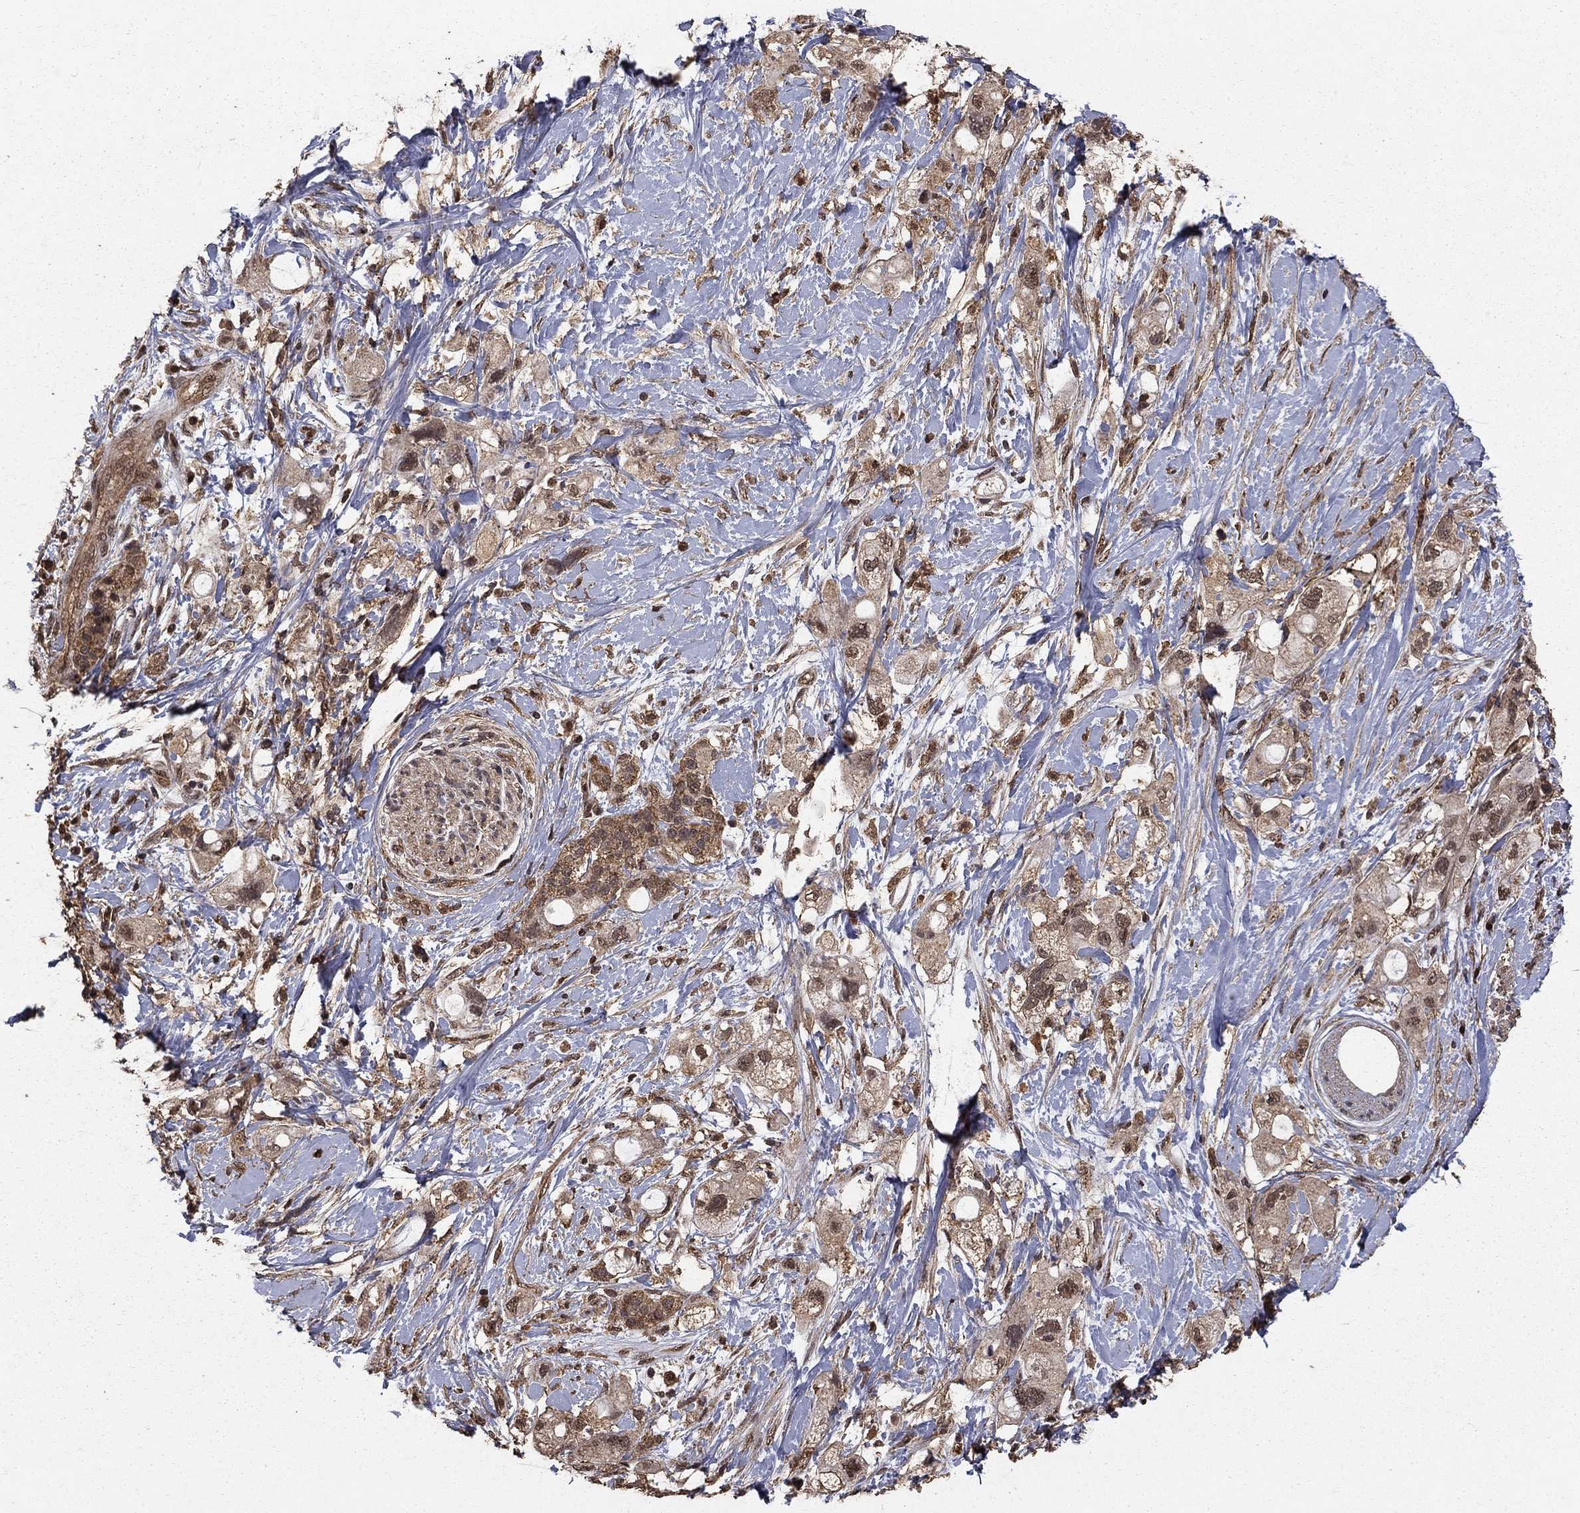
{"staining": {"intensity": "moderate", "quantity": "<25%", "location": "cytoplasmic/membranous"}, "tissue": "pancreatic cancer", "cell_type": "Tumor cells", "image_type": "cancer", "snomed": [{"axis": "morphology", "description": "Adenocarcinoma, NOS"}, {"axis": "topography", "description": "Pancreas"}], "caption": "Moderate cytoplasmic/membranous staining for a protein is seen in about <25% of tumor cells of pancreatic cancer (adenocarcinoma) using immunohistochemistry (IHC).", "gene": "PRDM1", "patient": {"sex": "female", "age": 56}}